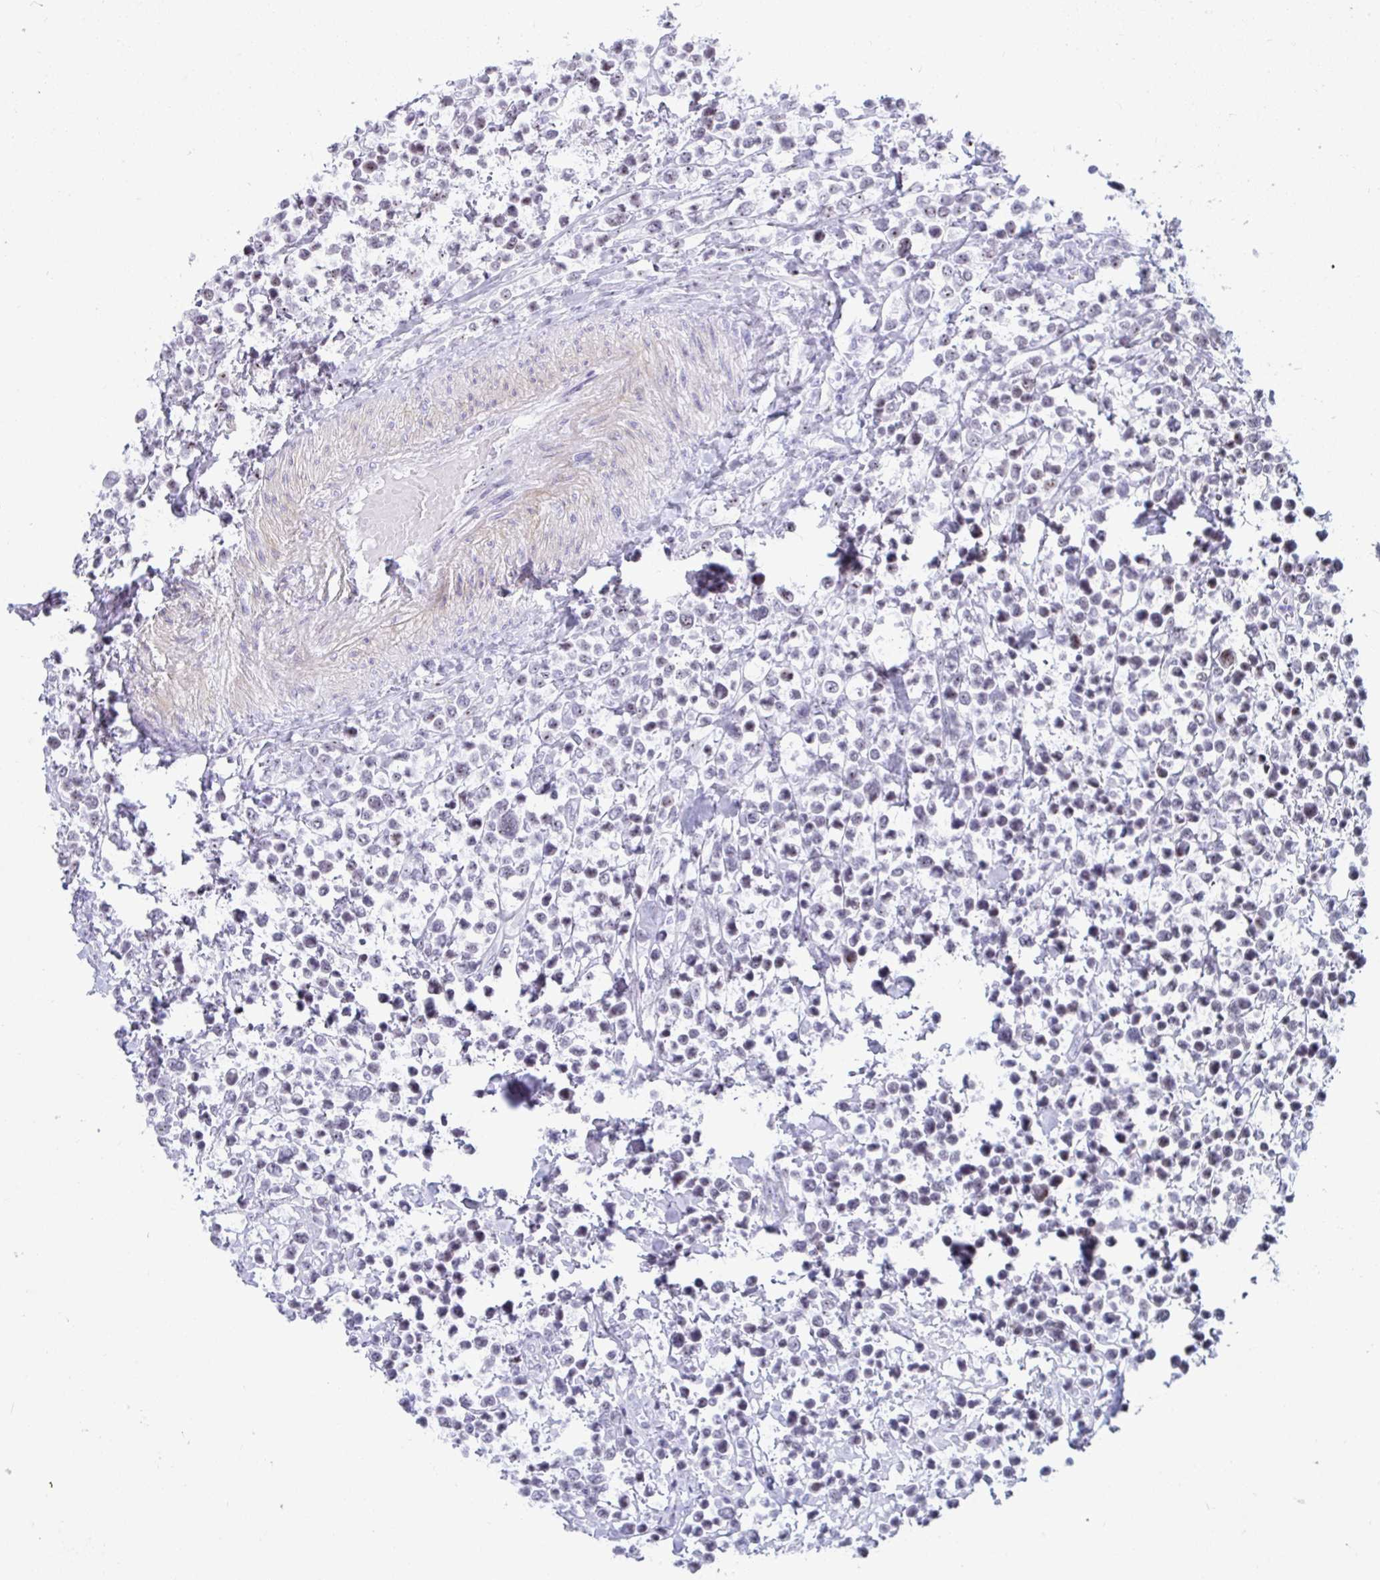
{"staining": {"intensity": "weak", "quantity": "<25%", "location": "nuclear"}, "tissue": "lymphoma", "cell_type": "Tumor cells", "image_type": "cancer", "snomed": [{"axis": "morphology", "description": "Malignant lymphoma, non-Hodgkin's type, High grade"}, {"axis": "topography", "description": "Soft tissue"}], "caption": "This is an immunohistochemistry micrograph of lymphoma. There is no staining in tumor cells.", "gene": "NOP10", "patient": {"sex": "female", "age": 56}}